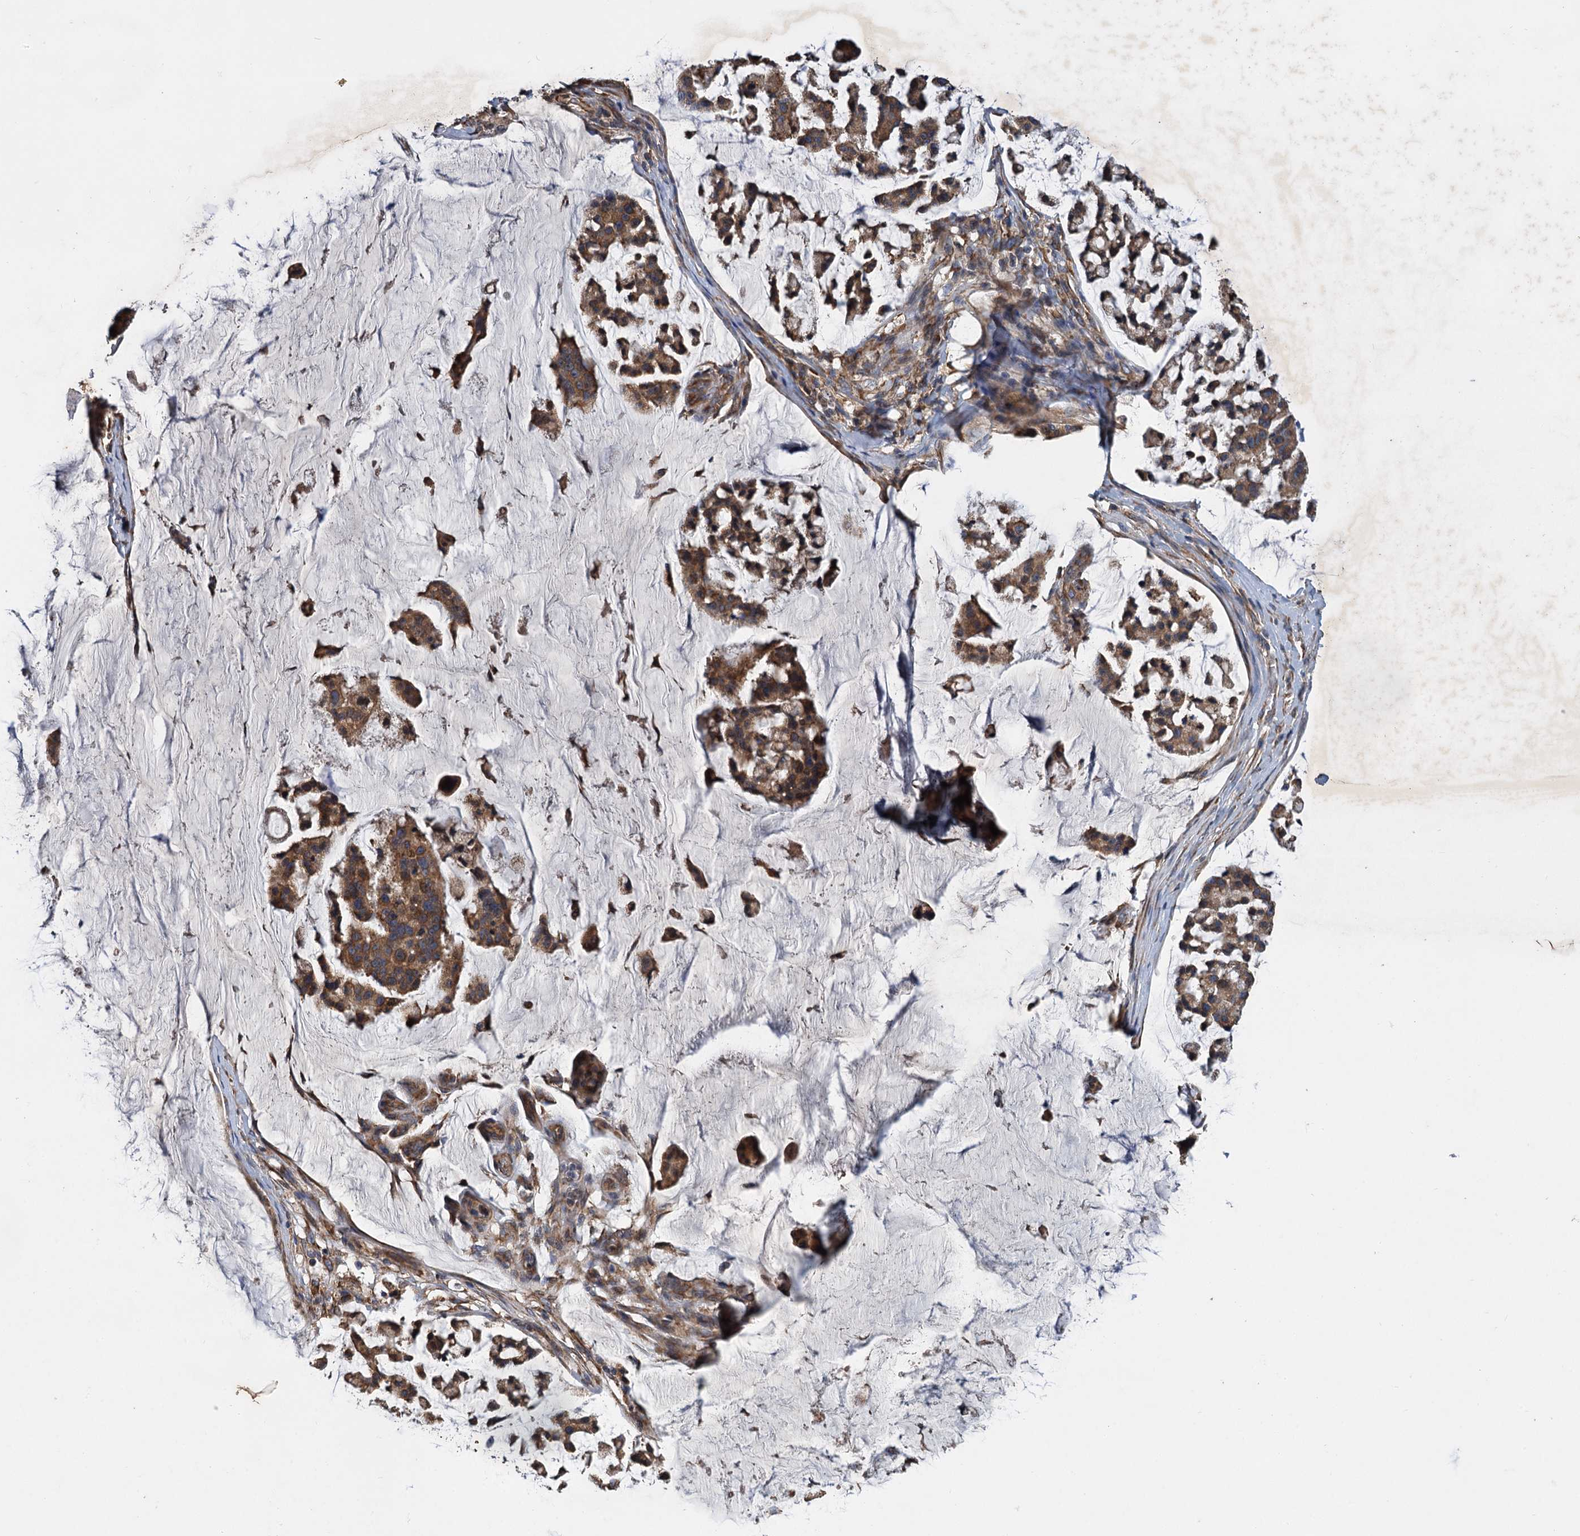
{"staining": {"intensity": "moderate", "quantity": ">75%", "location": "cytoplasmic/membranous"}, "tissue": "stomach cancer", "cell_type": "Tumor cells", "image_type": "cancer", "snomed": [{"axis": "morphology", "description": "Adenocarcinoma, NOS"}, {"axis": "topography", "description": "Stomach, lower"}], "caption": "Moderate cytoplasmic/membranous staining for a protein is appreciated in about >75% of tumor cells of stomach cancer (adenocarcinoma) using IHC.", "gene": "LINS1", "patient": {"sex": "male", "age": 67}}